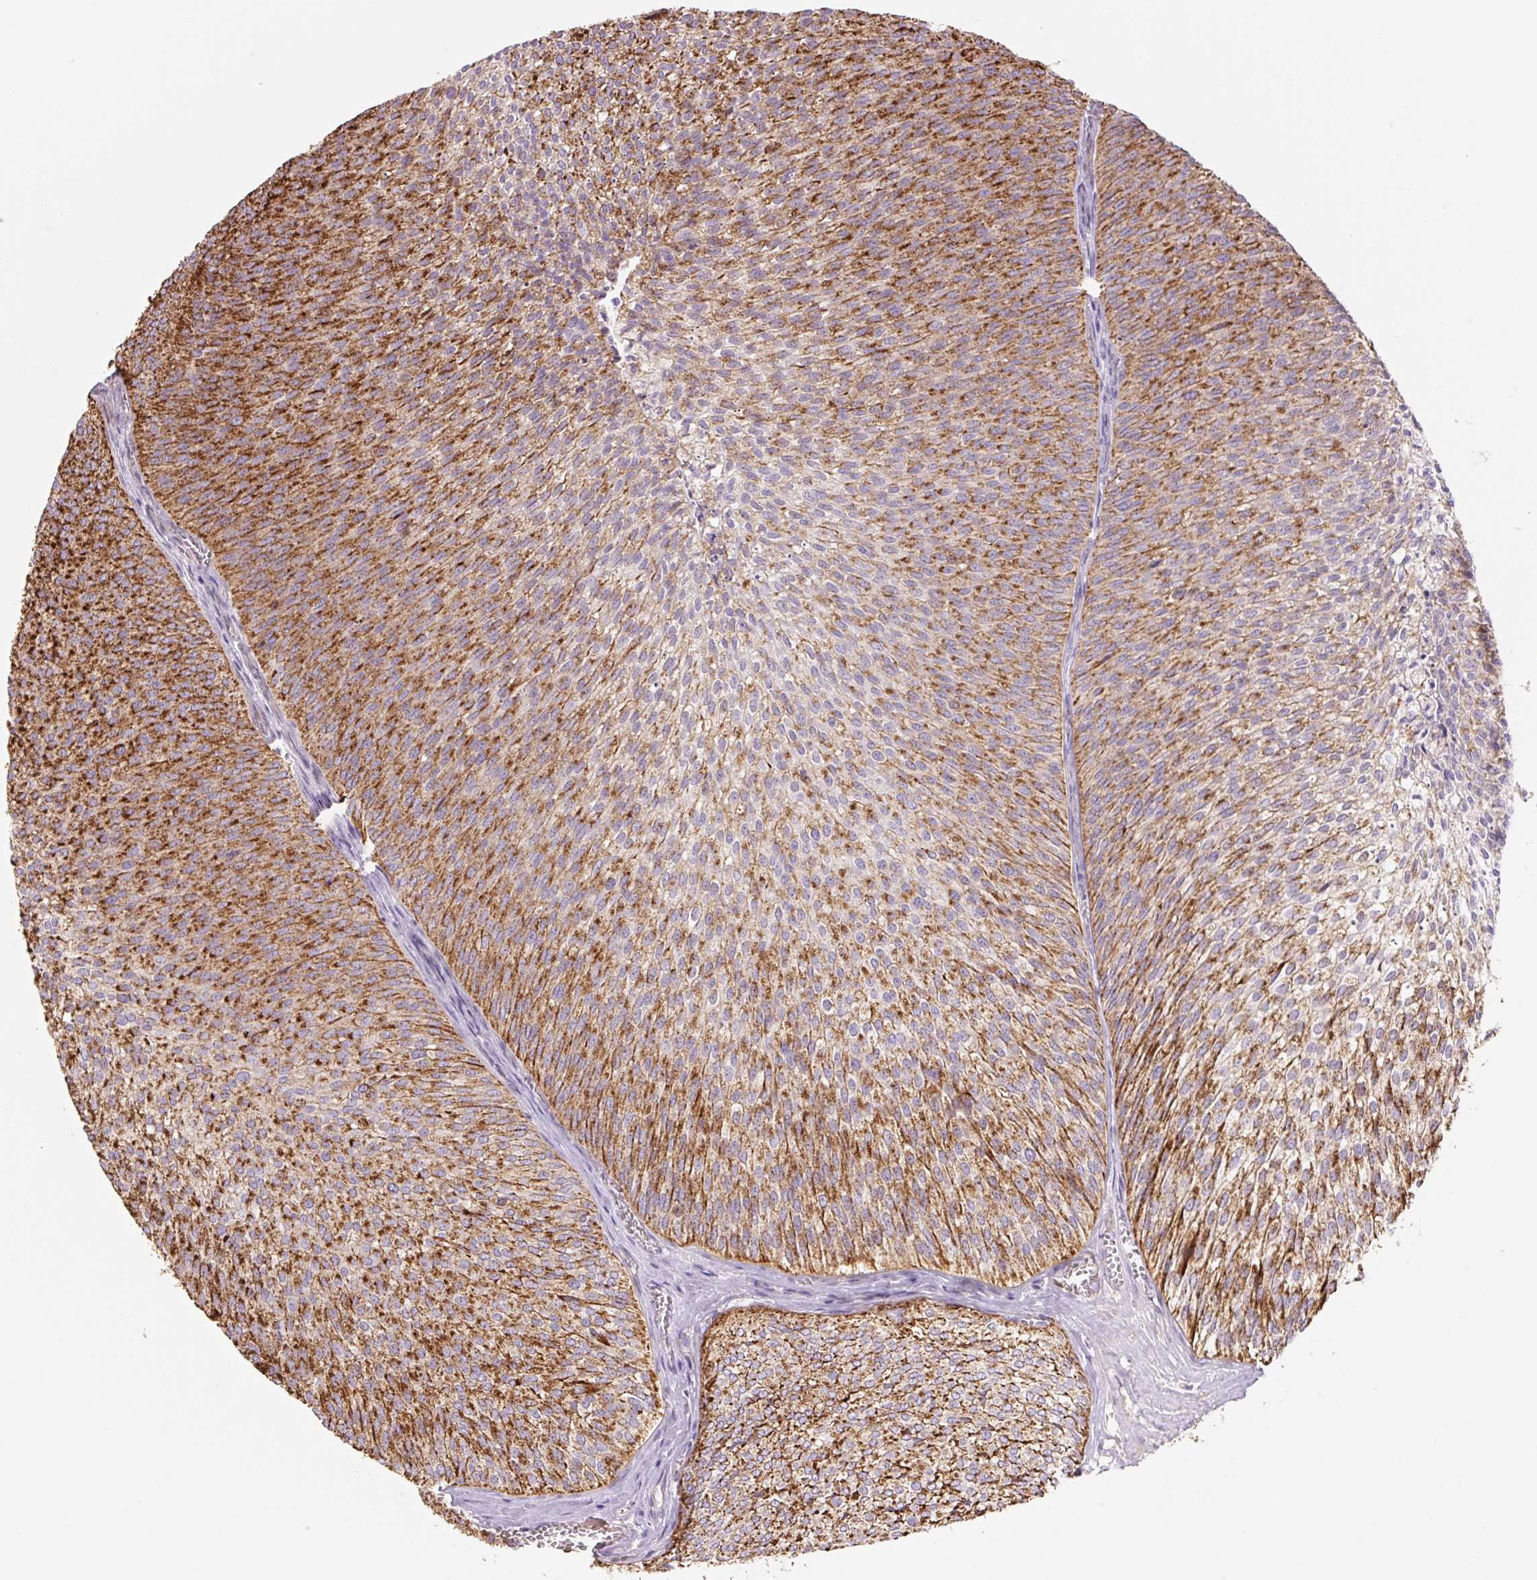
{"staining": {"intensity": "strong", "quantity": ">75%", "location": "cytoplasmic/membranous"}, "tissue": "urothelial cancer", "cell_type": "Tumor cells", "image_type": "cancer", "snomed": [{"axis": "morphology", "description": "Urothelial carcinoma, Low grade"}, {"axis": "topography", "description": "Urinary bladder"}], "caption": "Urothelial carcinoma (low-grade) stained with DAB (3,3'-diaminobenzidine) IHC exhibits high levels of strong cytoplasmic/membranous staining in about >75% of tumor cells. The staining was performed using DAB (3,3'-diaminobenzidine), with brown indicating positive protein expression. Nuclei are stained blue with hematoxylin.", "gene": "ZNF552", "patient": {"sex": "male", "age": 91}}